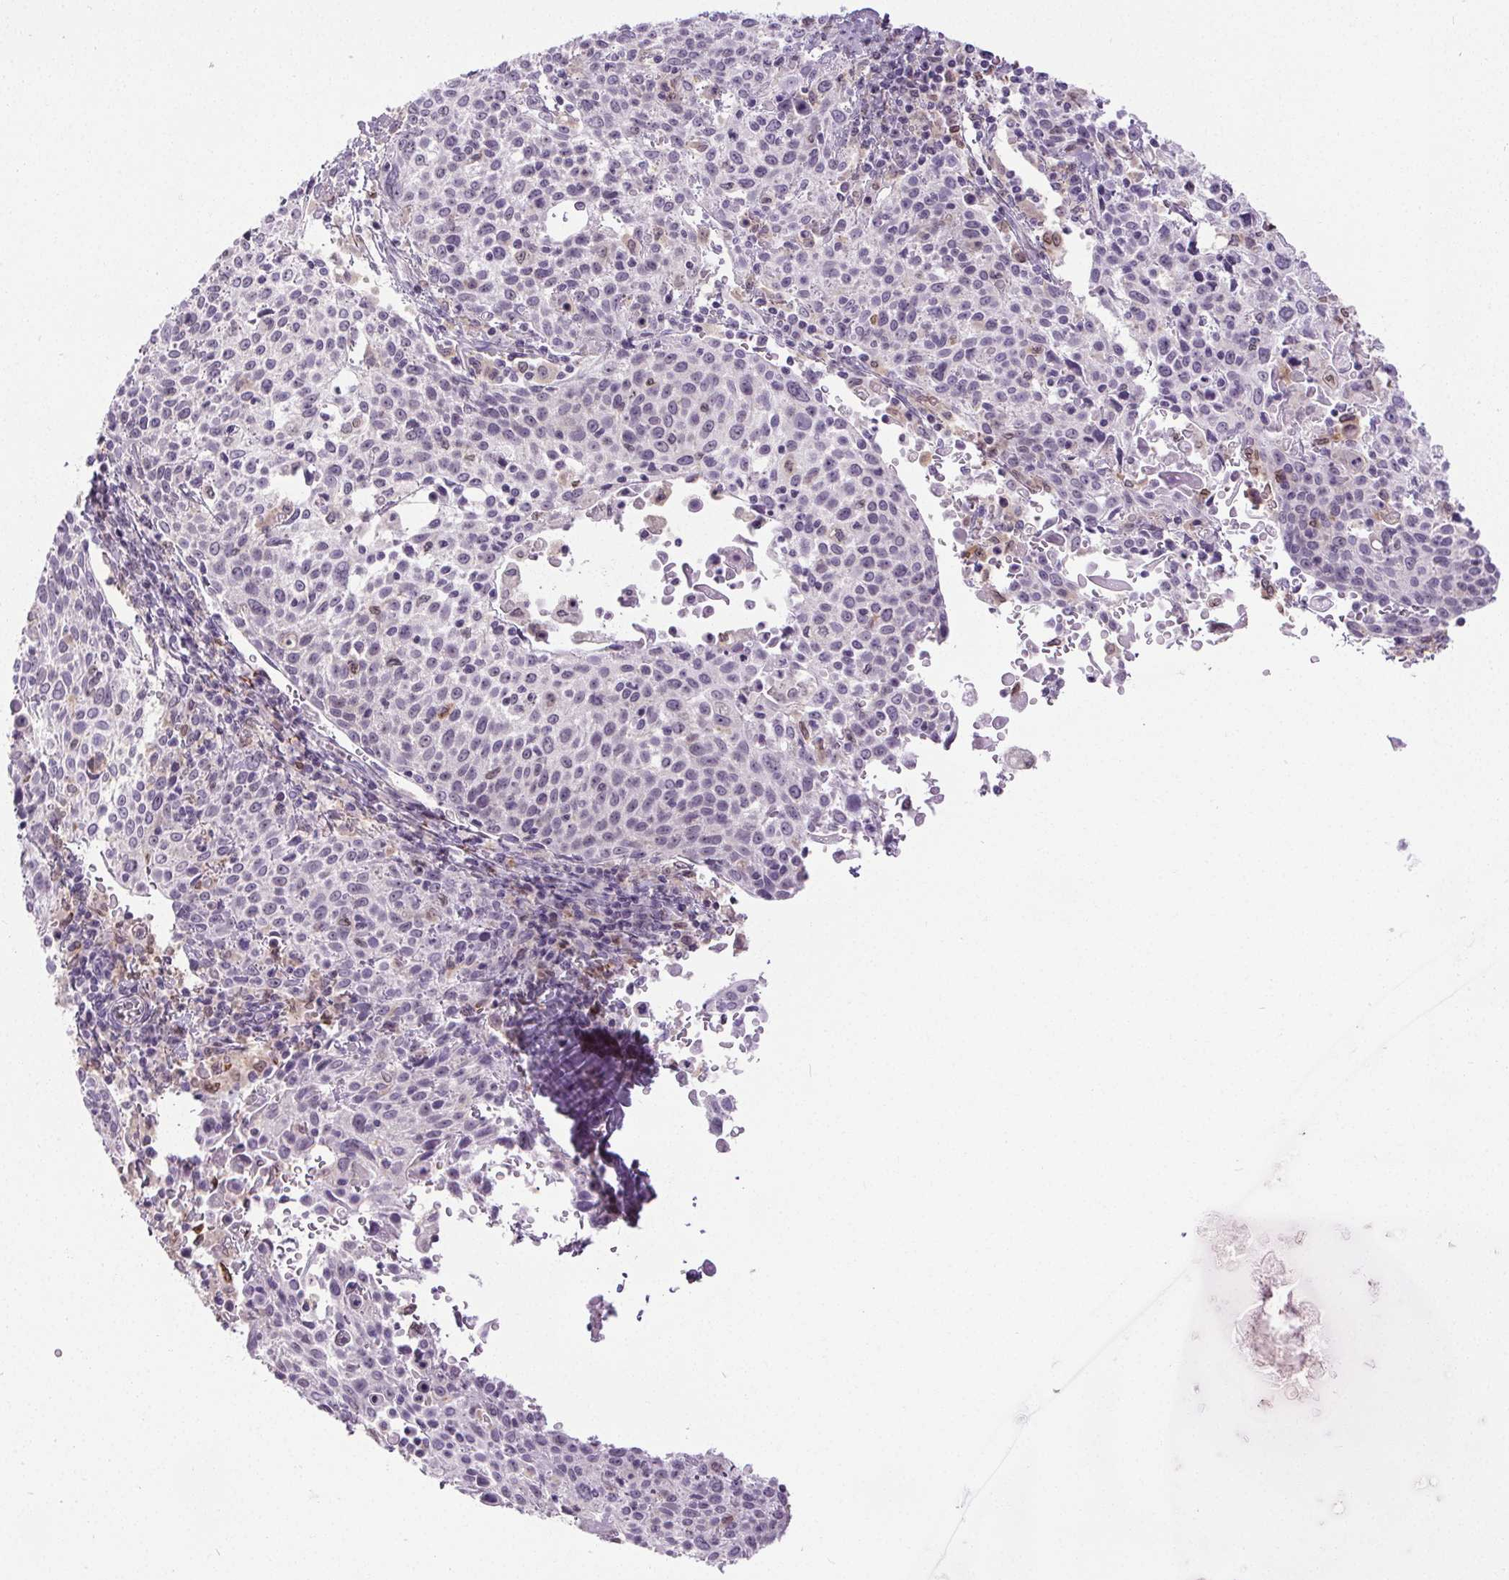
{"staining": {"intensity": "negative", "quantity": "none", "location": "none"}, "tissue": "cervical cancer", "cell_type": "Tumor cells", "image_type": "cancer", "snomed": [{"axis": "morphology", "description": "Squamous cell carcinoma, NOS"}, {"axis": "topography", "description": "Cervix"}], "caption": "DAB (3,3'-diaminobenzidine) immunohistochemical staining of human cervical cancer (squamous cell carcinoma) displays no significant staining in tumor cells.", "gene": "TMEM240", "patient": {"sex": "female", "age": 61}}